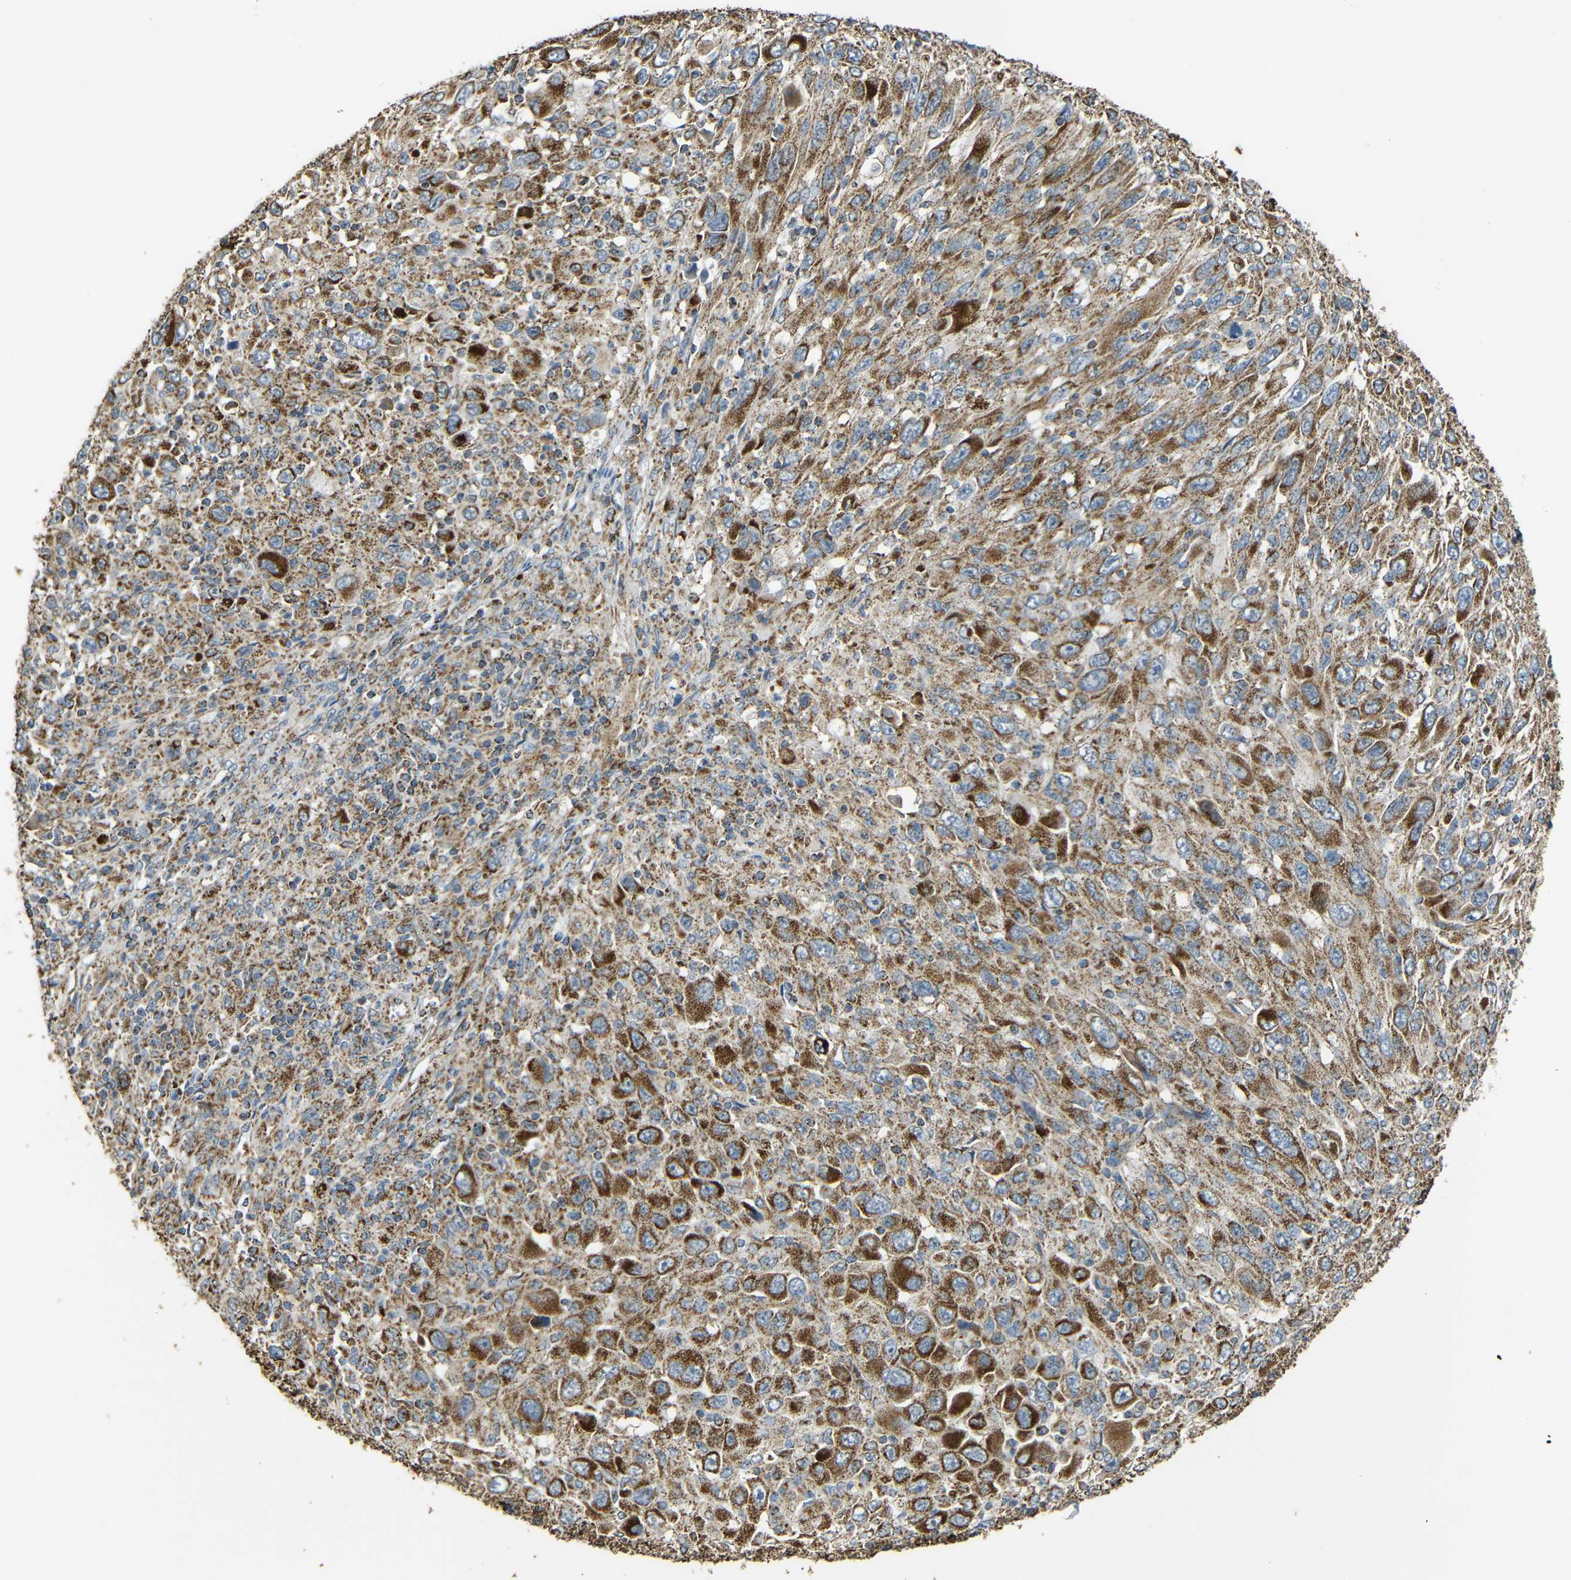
{"staining": {"intensity": "moderate", "quantity": ">75%", "location": "cytoplasmic/membranous"}, "tissue": "melanoma", "cell_type": "Tumor cells", "image_type": "cancer", "snomed": [{"axis": "morphology", "description": "Malignant melanoma, Metastatic site"}, {"axis": "topography", "description": "Skin"}], "caption": "High-magnification brightfield microscopy of melanoma stained with DAB (brown) and counterstained with hematoxylin (blue). tumor cells exhibit moderate cytoplasmic/membranous positivity is appreciated in about>75% of cells. Nuclei are stained in blue.", "gene": "NR3C2", "patient": {"sex": "female", "age": 56}}